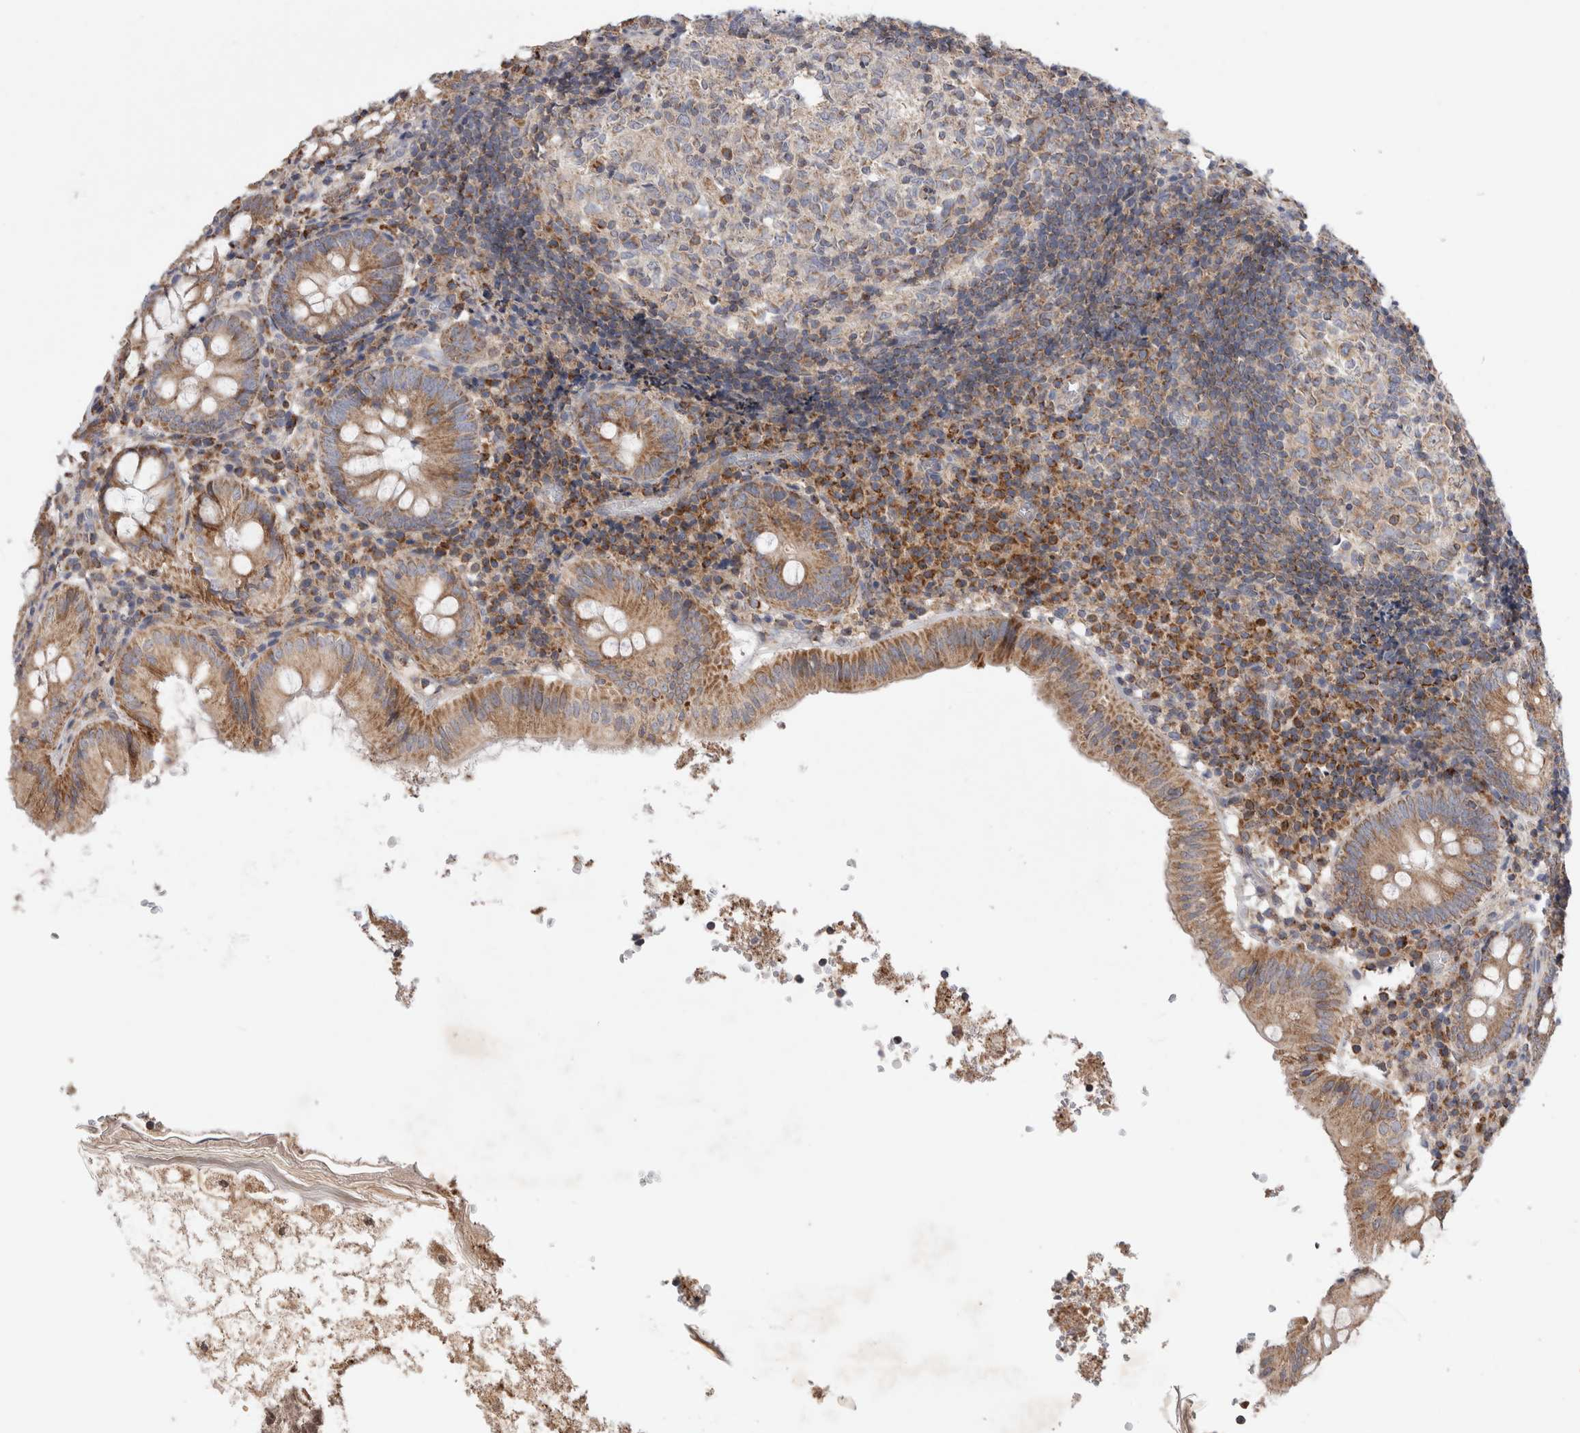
{"staining": {"intensity": "moderate", "quantity": ">75%", "location": "cytoplasmic/membranous"}, "tissue": "appendix", "cell_type": "Glandular cells", "image_type": "normal", "snomed": [{"axis": "morphology", "description": "Normal tissue, NOS"}, {"axis": "topography", "description": "Appendix"}], "caption": "A medium amount of moderate cytoplasmic/membranous positivity is appreciated in approximately >75% of glandular cells in benign appendix.", "gene": "KIF21B", "patient": {"sex": "male", "age": 8}}